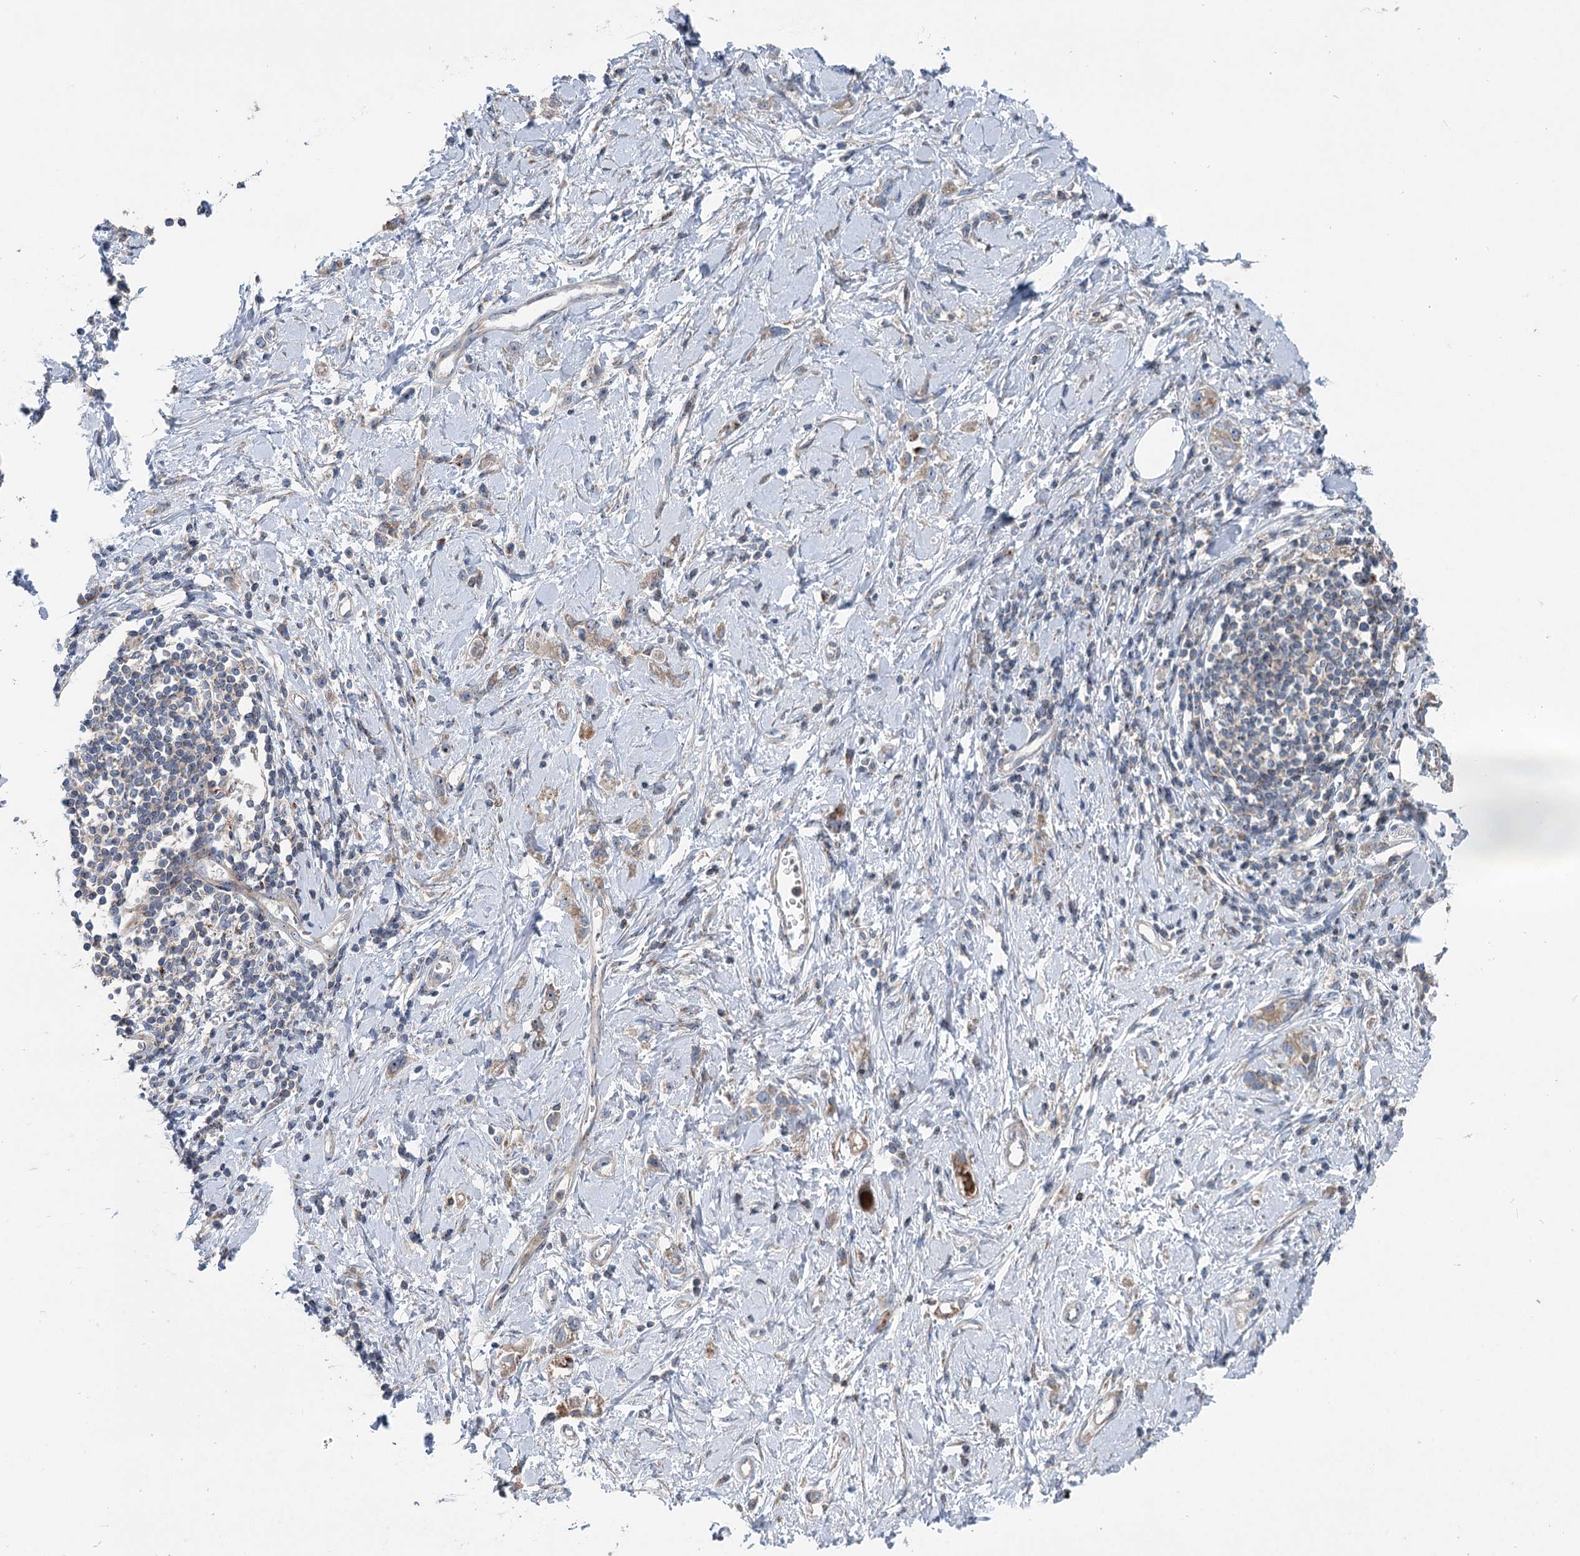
{"staining": {"intensity": "moderate", "quantity": ">75%", "location": "cytoplasmic/membranous"}, "tissue": "stomach cancer", "cell_type": "Tumor cells", "image_type": "cancer", "snomed": [{"axis": "morphology", "description": "Adenocarcinoma, NOS"}, {"axis": "topography", "description": "Stomach"}], "caption": "IHC (DAB) staining of human stomach adenocarcinoma demonstrates moderate cytoplasmic/membranous protein expression in about >75% of tumor cells.", "gene": "MARK2", "patient": {"sex": "female", "age": 76}}